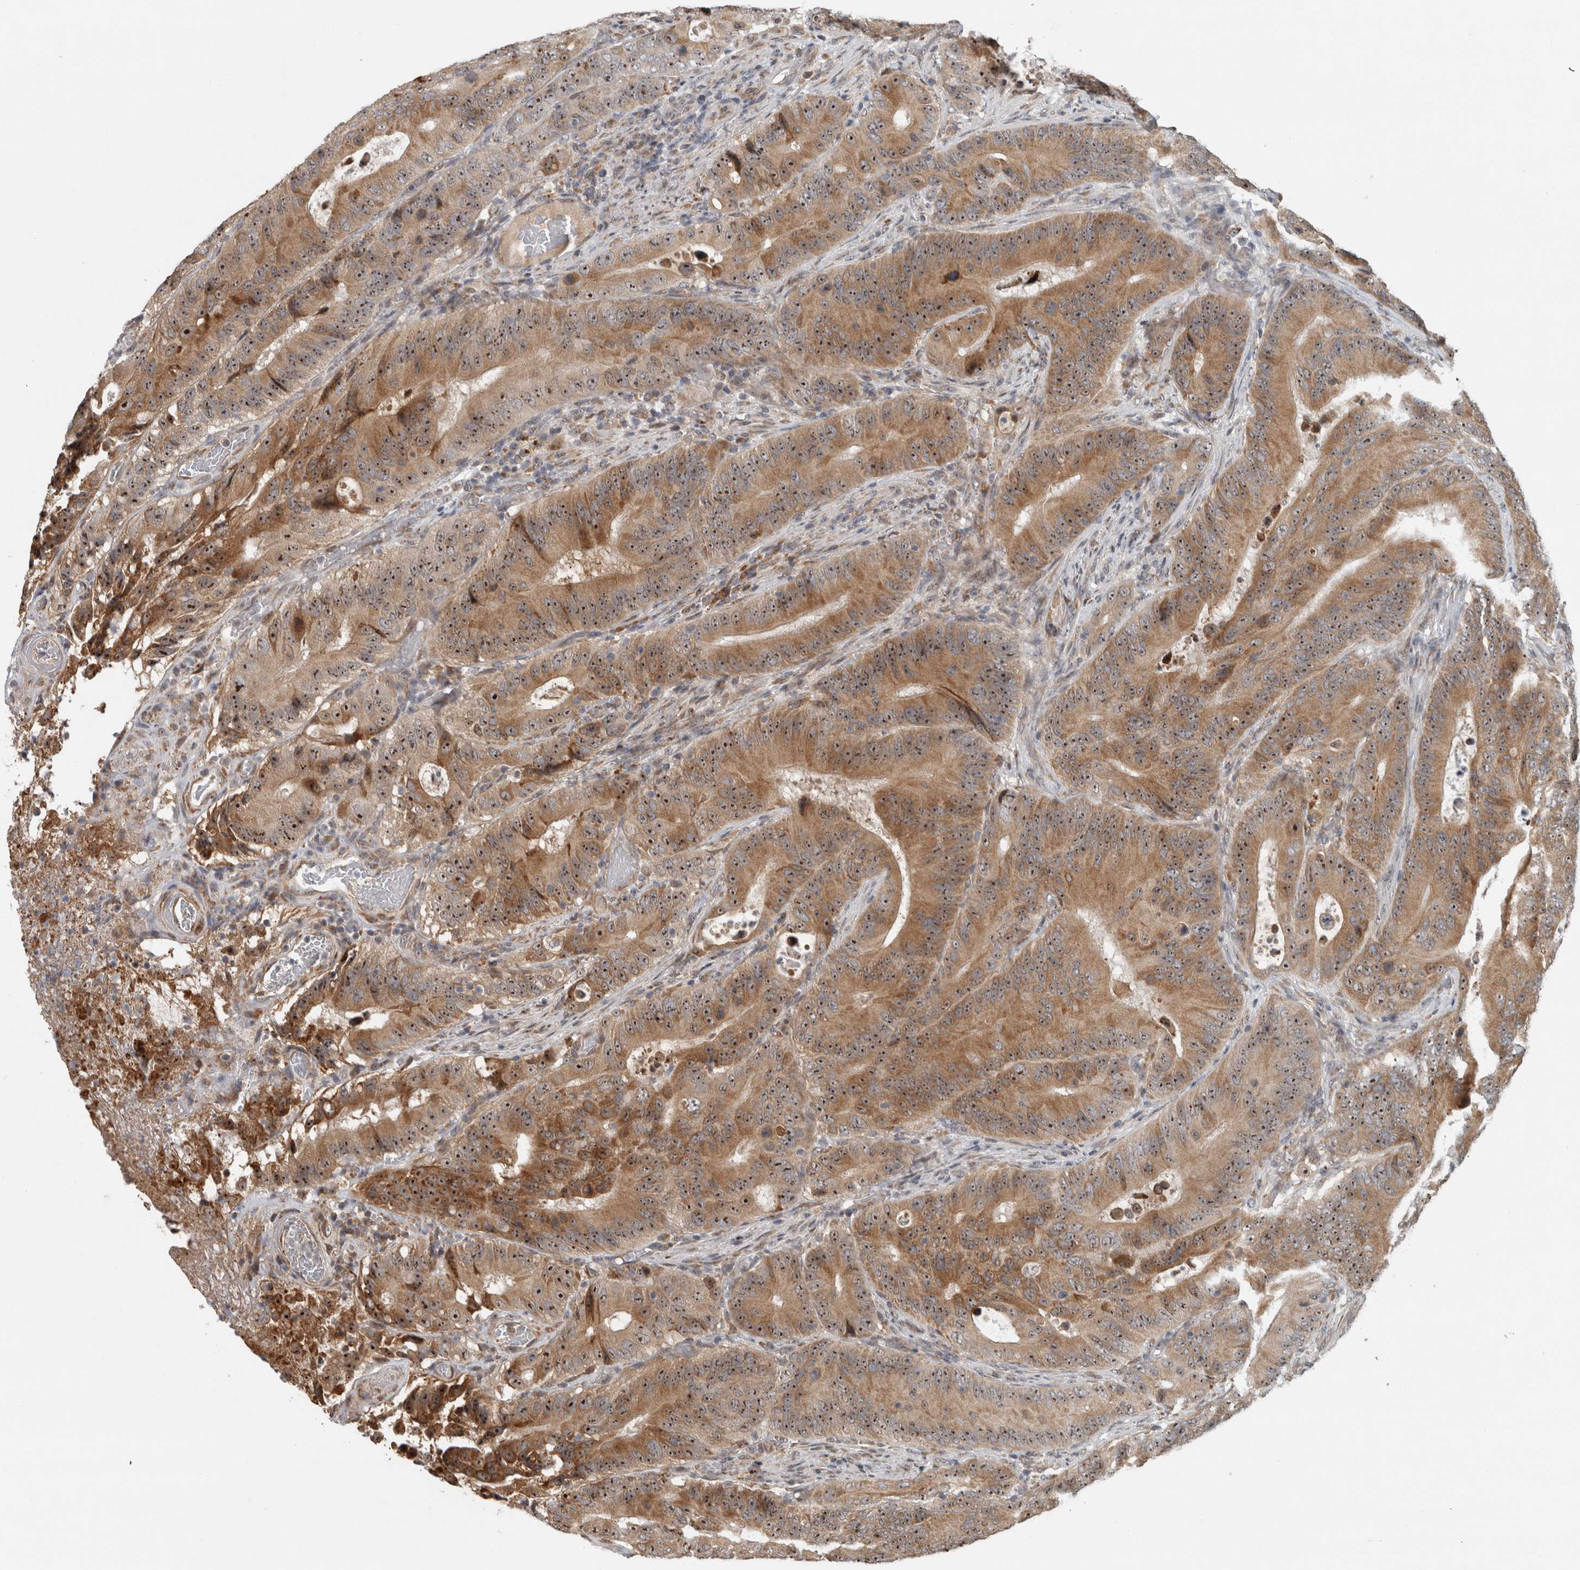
{"staining": {"intensity": "moderate", "quantity": ">75%", "location": "cytoplasmic/membranous,nuclear"}, "tissue": "colorectal cancer", "cell_type": "Tumor cells", "image_type": "cancer", "snomed": [{"axis": "morphology", "description": "Adenocarcinoma, NOS"}, {"axis": "topography", "description": "Colon"}], "caption": "Protein staining demonstrates moderate cytoplasmic/membranous and nuclear positivity in approximately >75% of tumor cells in colorectal adenocarcinoma. (Brightfield microscopy of DAB IHC at high magnification).", "gene": "GPR137B", "patient": {"sex": "male", "age": 83}}